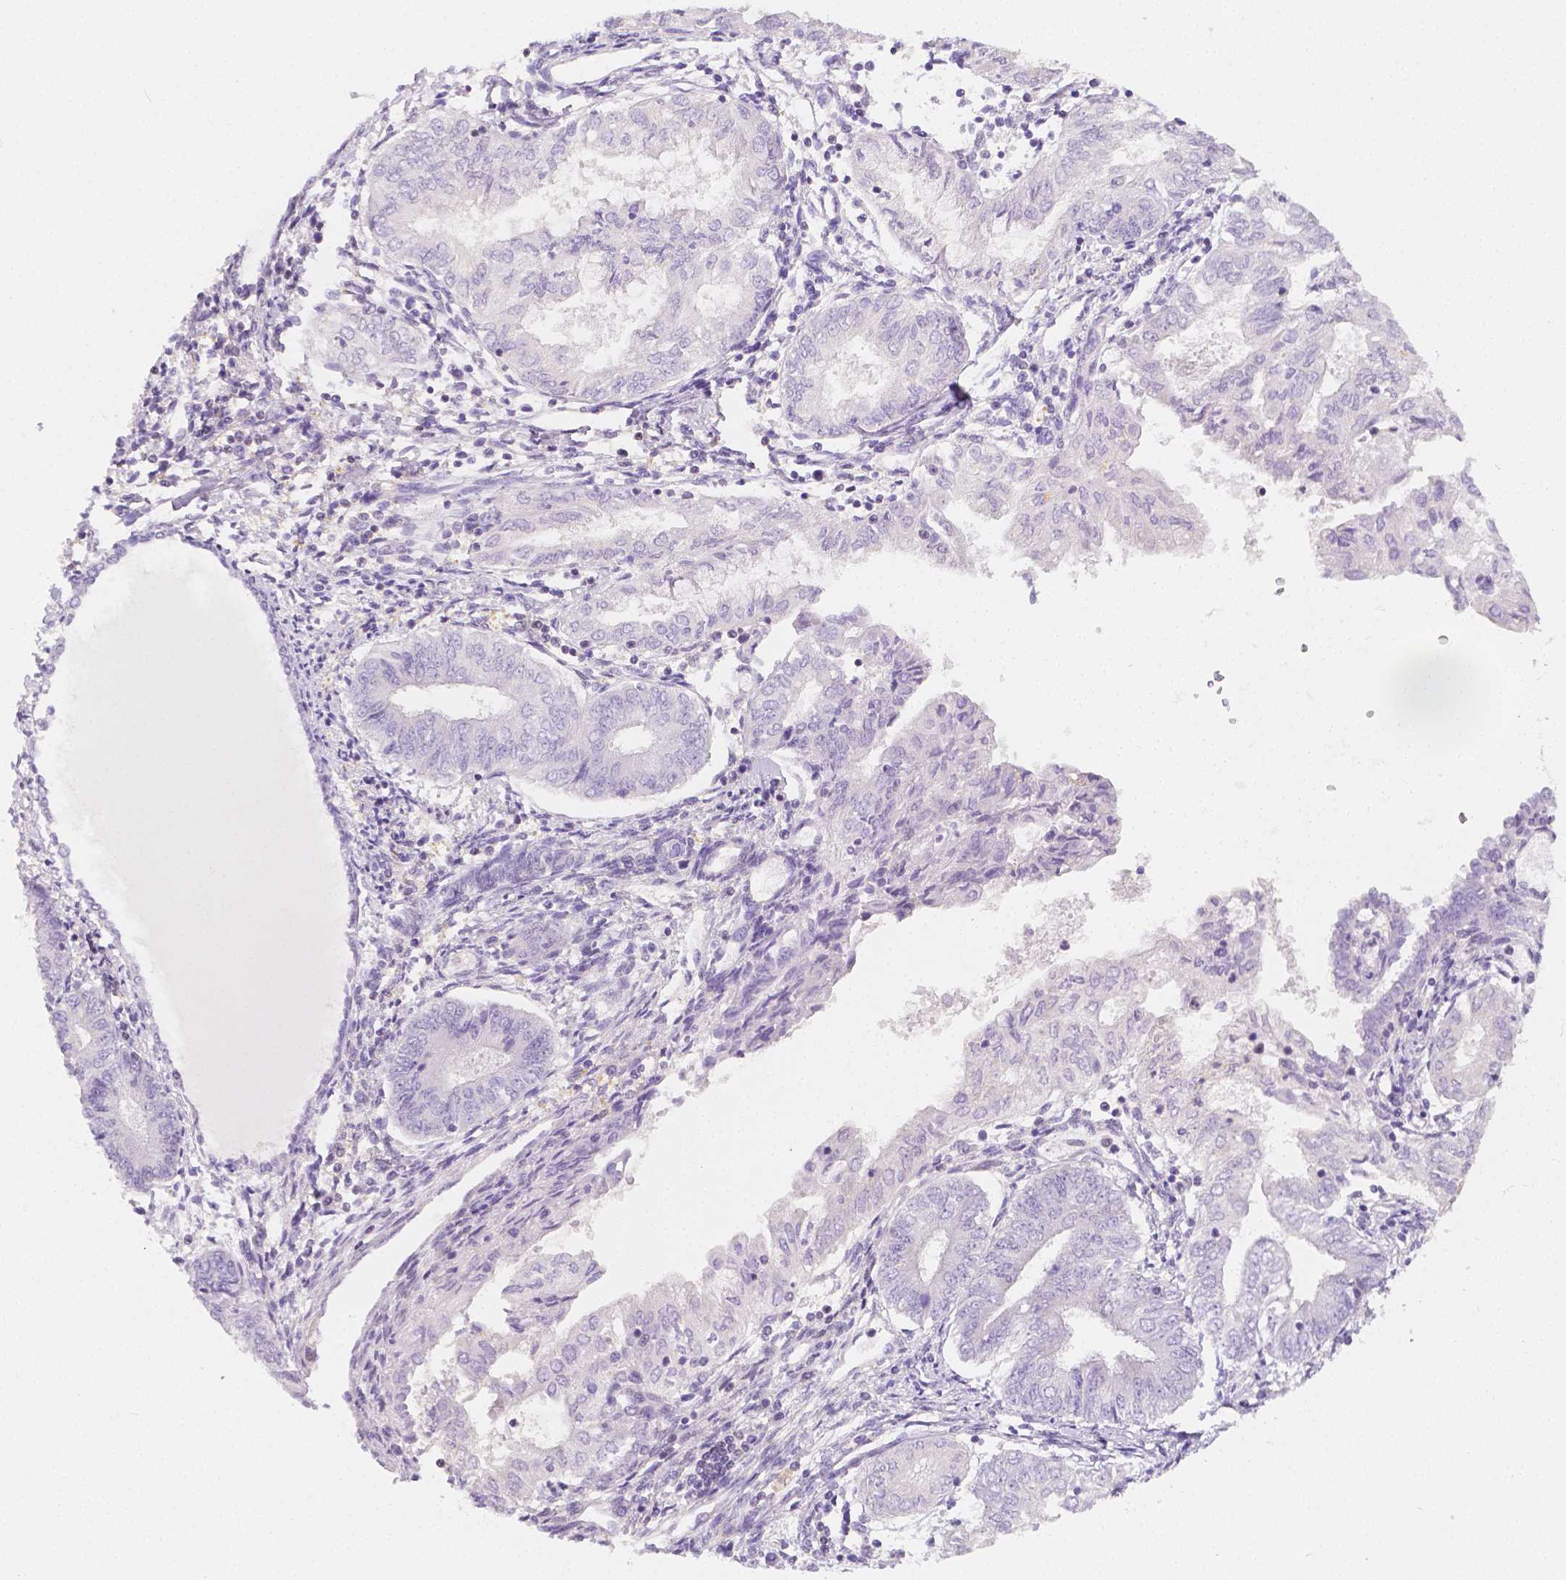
{"staining": {"intensity": "negative", "quantity": "none", "location": "none"}, "tissue": "endometrial cancer", "cell_type": "Tumor cells", "image_type": "cancer", "snomed": [{"axis": "morphology", "description": "Adenocarcinoma, NOS"}, {"axis": "topography", "description": "Endometrium"}], "caption": "Immunohistochemistry (IHC) micrograph of neoplastic tissue: adenocarcinoma (endometrial) stained with DAB (3,3'-diaminobenzidine) shows no significant protein staining in tumor cells.", "gene": "SGTB", "patient": {"sex": "female", "age": 68}}